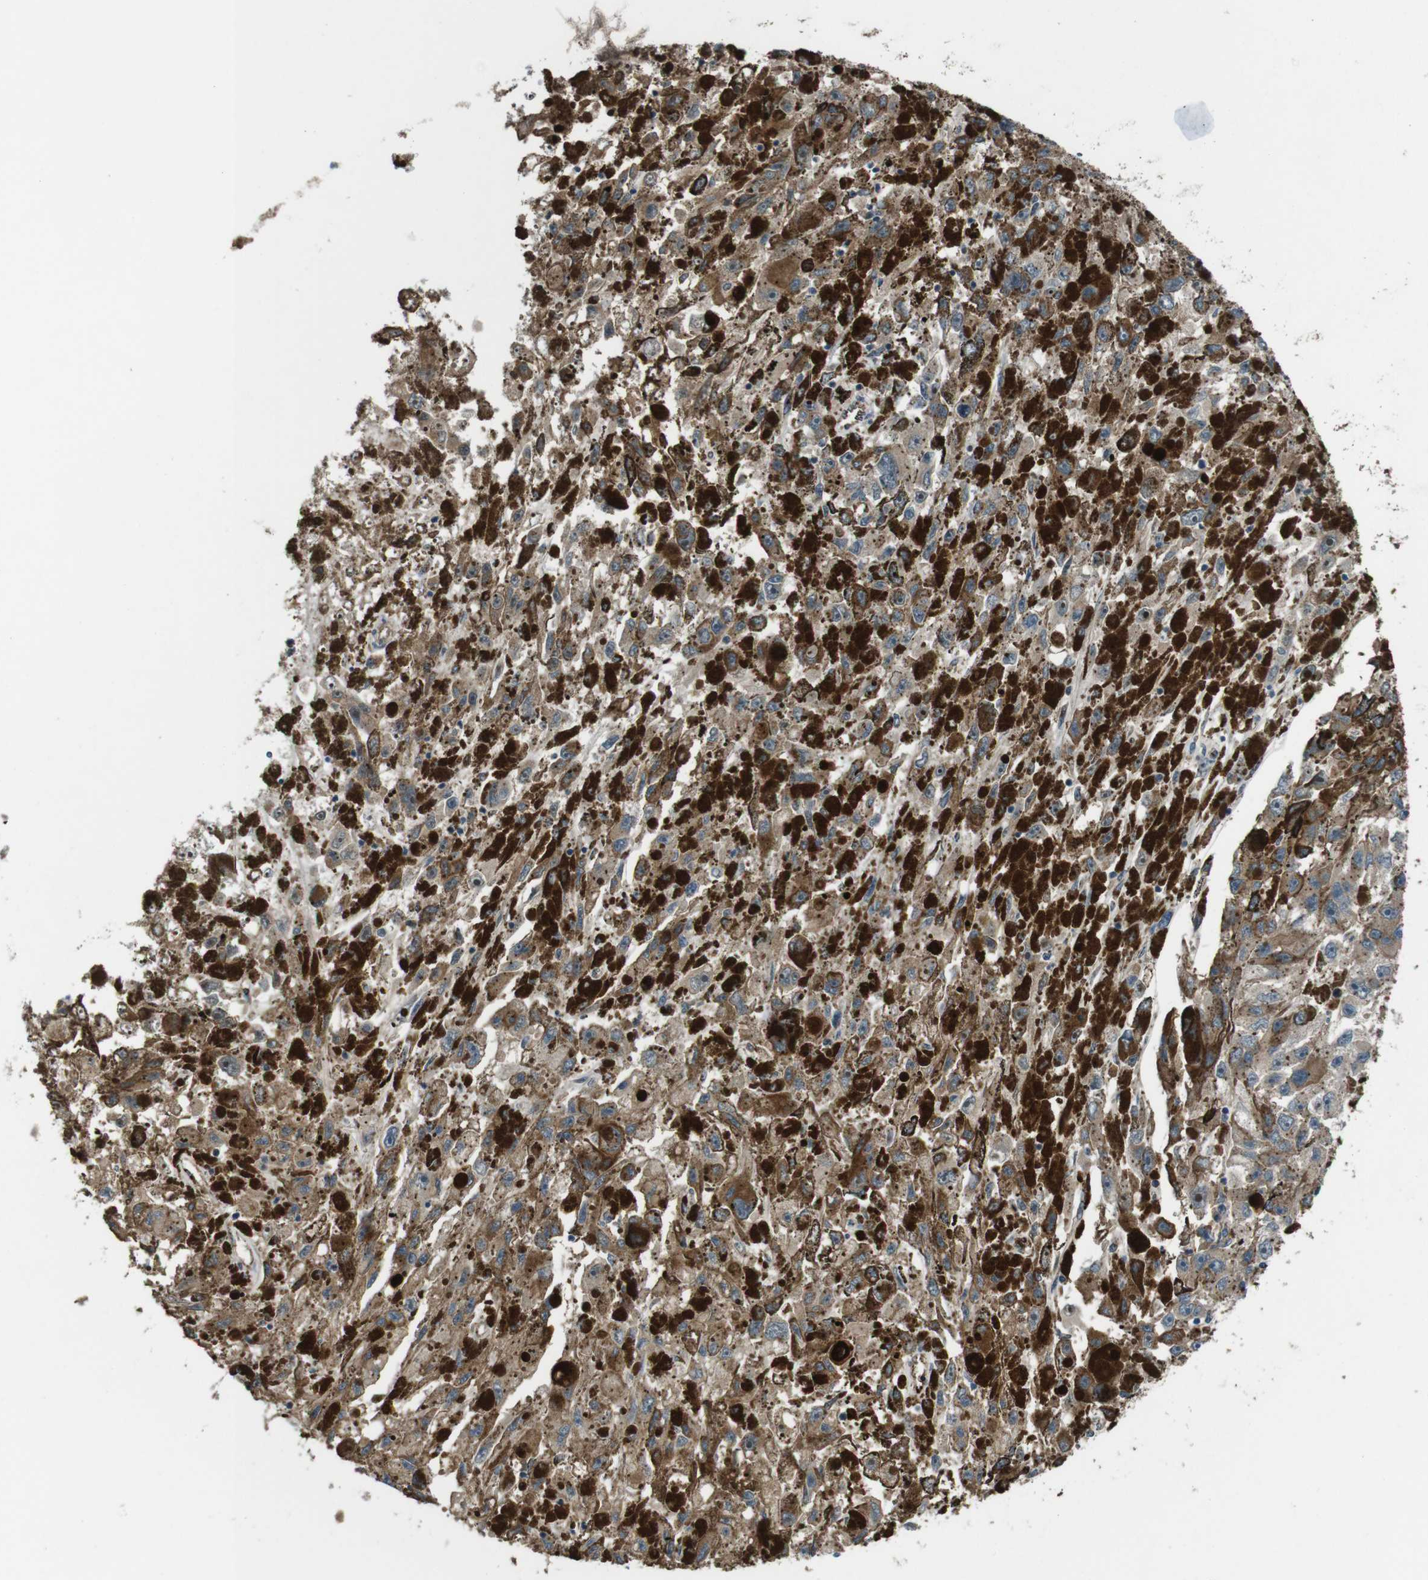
{"staining": {"intensity": "moderate", "quantity": ">75%", "location": "cytoplasmic/membranous"}, "tissue": "melanoma", "cell_type": "Tumor cells", "image_type": "cancer", "snomed": [{"axis": "morphology", "description": "Malignant melanoma, NOS"}, {"axis": "topography", "description": "Skin"}], "caption": "IHC of human melanoma displays medium levels of moderate cytoplasmic/membranous positivity in approximately >75% of tumor cells. The protein of interest is stained brown, and the nuclei are stained in blue (DAB IHC with brightfield microscopy, high magnification).", "gene": "SLC22A23", "patient": {"sex": "female", "age": 104}}